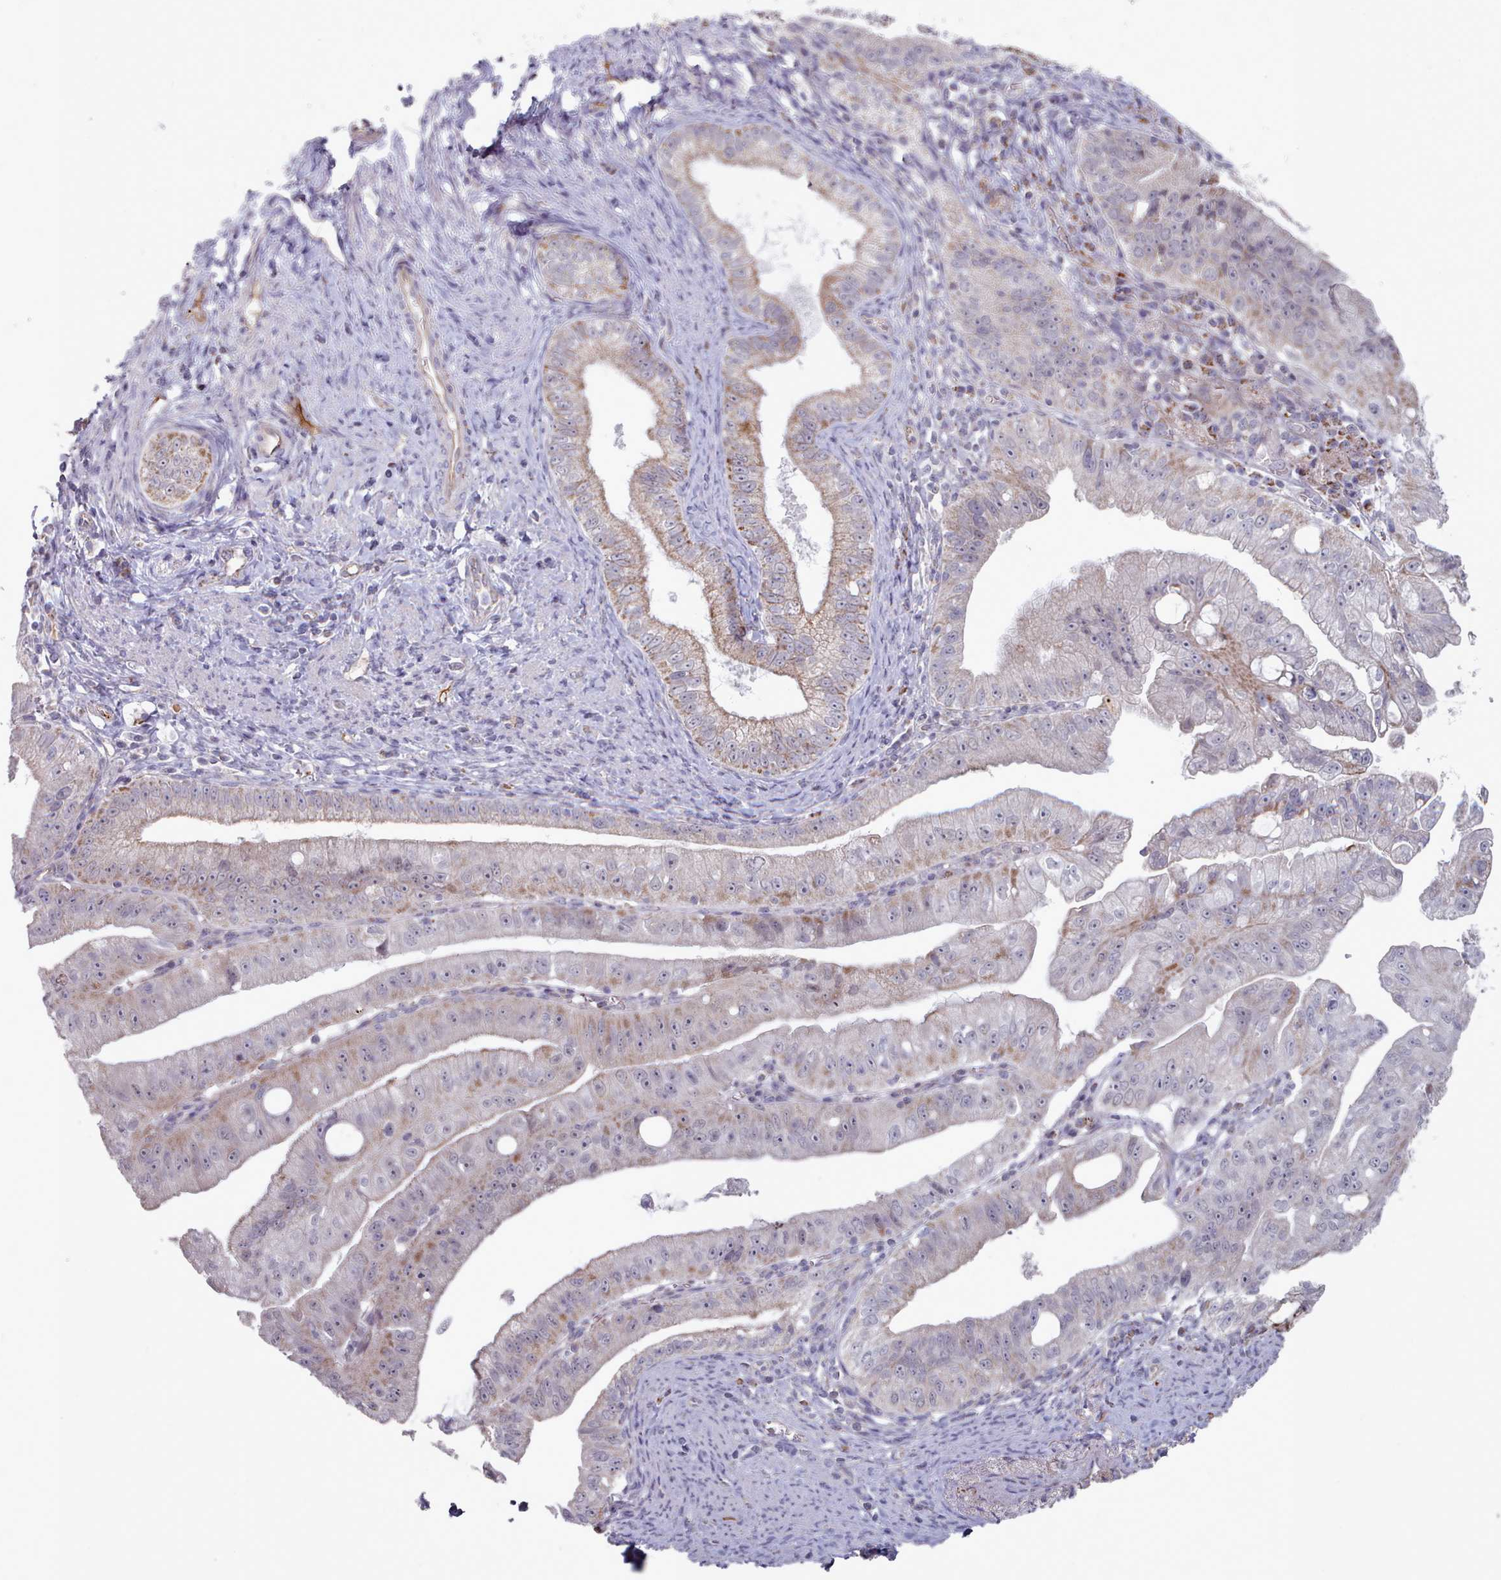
{"staining": {"intensity": "moderate", "quantity": "<25%", "location": "cytoplasmic/membranous"}, "tissue": "pancreatic cancer", "cell_type": "Tumor cells", "image_type": "cancer", "snomed": [{"axis": "morphology", "description": "Adenocarcinoma, NOS"}, {"axis": "topography", "description": "Pancreas"}], "caption": "Immunohistochemical staining of adenocarcinoma (pancreatic) exhibits moderate cytoplasmic/membranous protein expression in approximately <25% of tumor cells.", "gene": "TRARG1", "patient": {"sex": "male", "age": 70}}